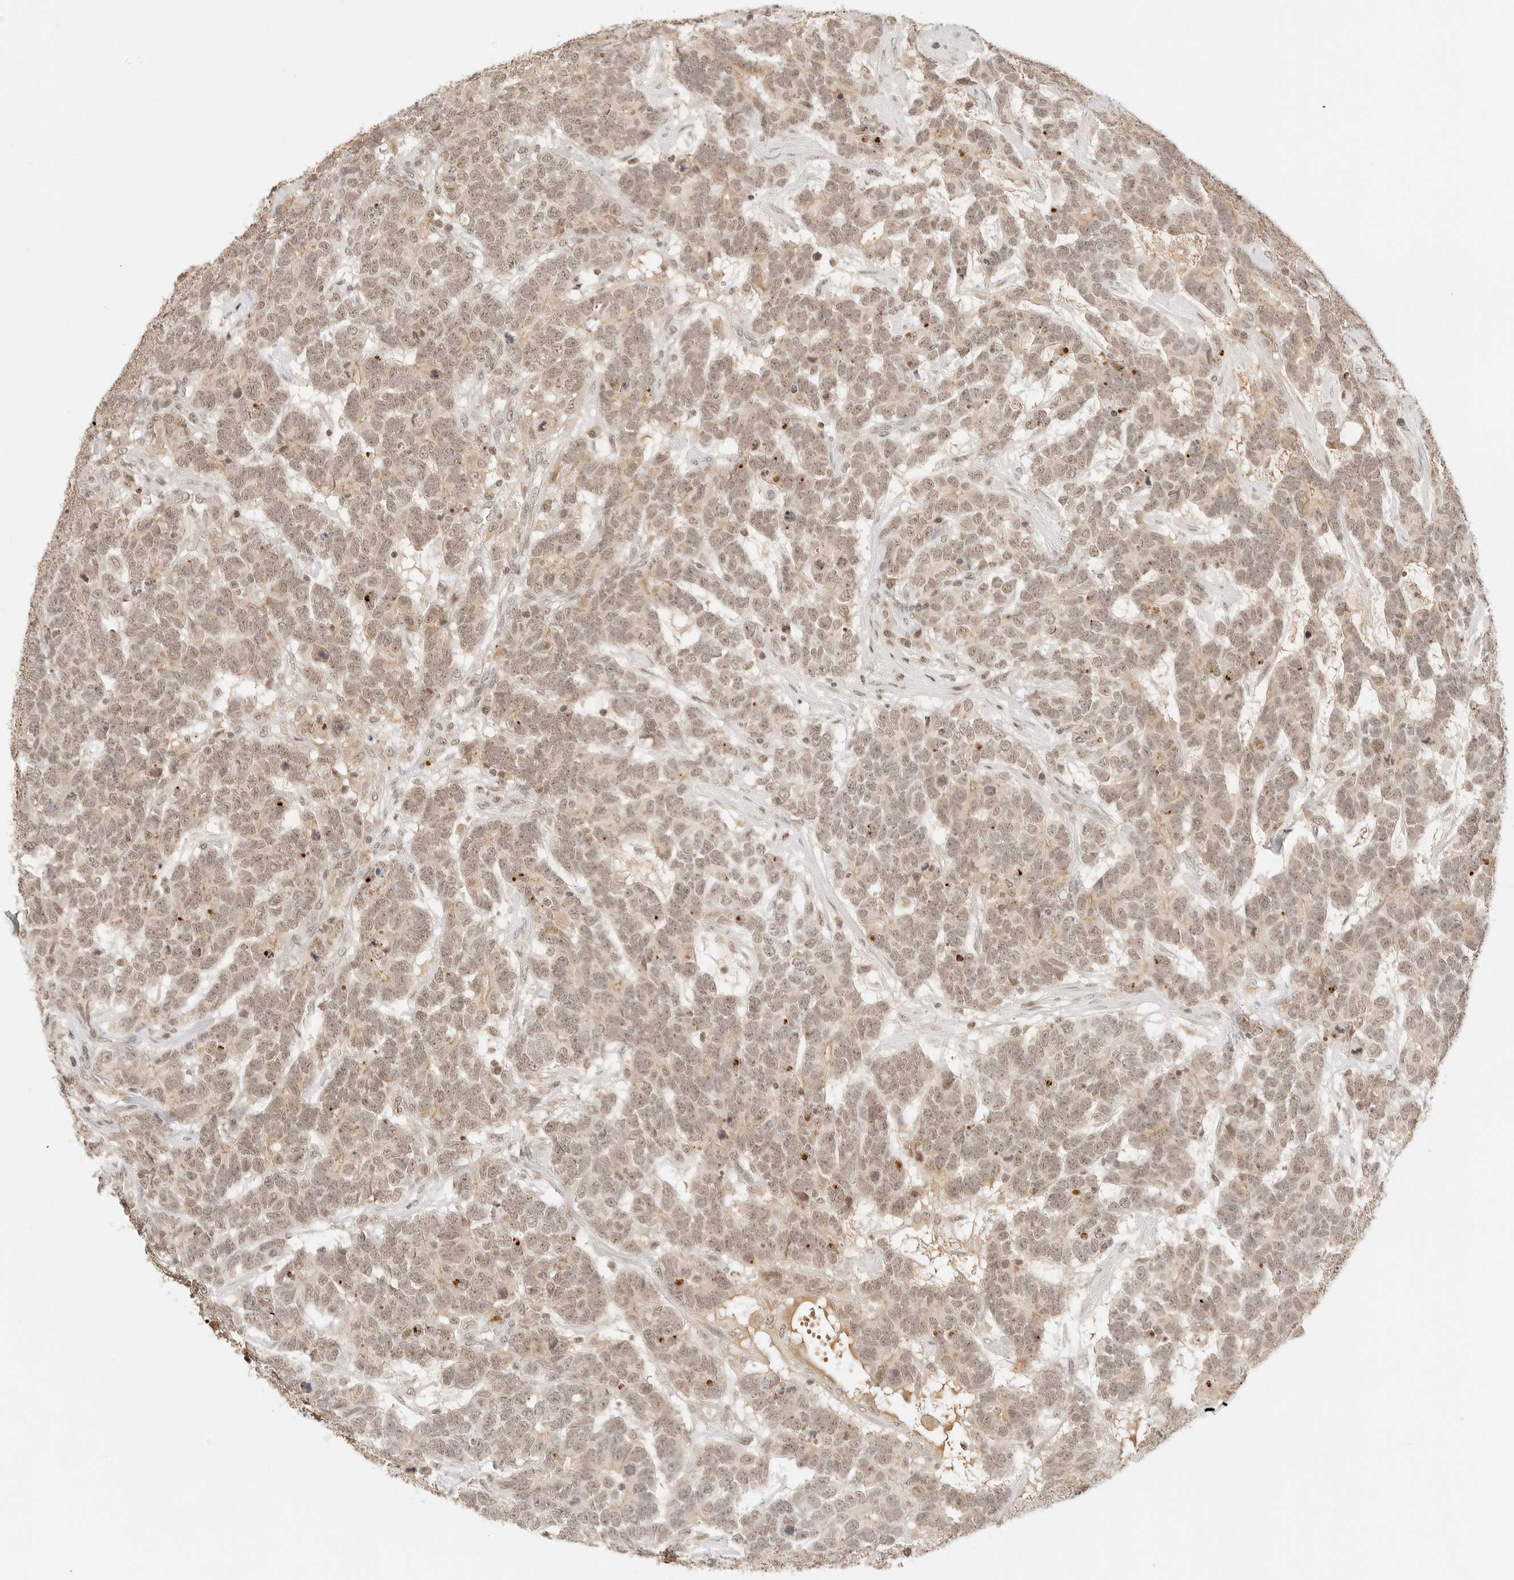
{"staining": {"intensity": "weak", "quantity": ">75%", "location": "cytoplasmic/membranous,nuclear"}, "tissue": "testis cancer", "cell_type": "Tumor cells", "image_type": "cancer", "snomed": [{"axis": "morphology", "description": "Carcinoma, Embryonal, NOS"}, {"axis": "topography", "description": "Testis"}], "caption": "Testis cancer stained for a protein (brown) demonstrates weak cytoplasmic/membranous and nuclear positive staining in about >75% of tumor cells.", "gene": "SEPTIN4", "patient": {"sex": "male", "age": 26}}